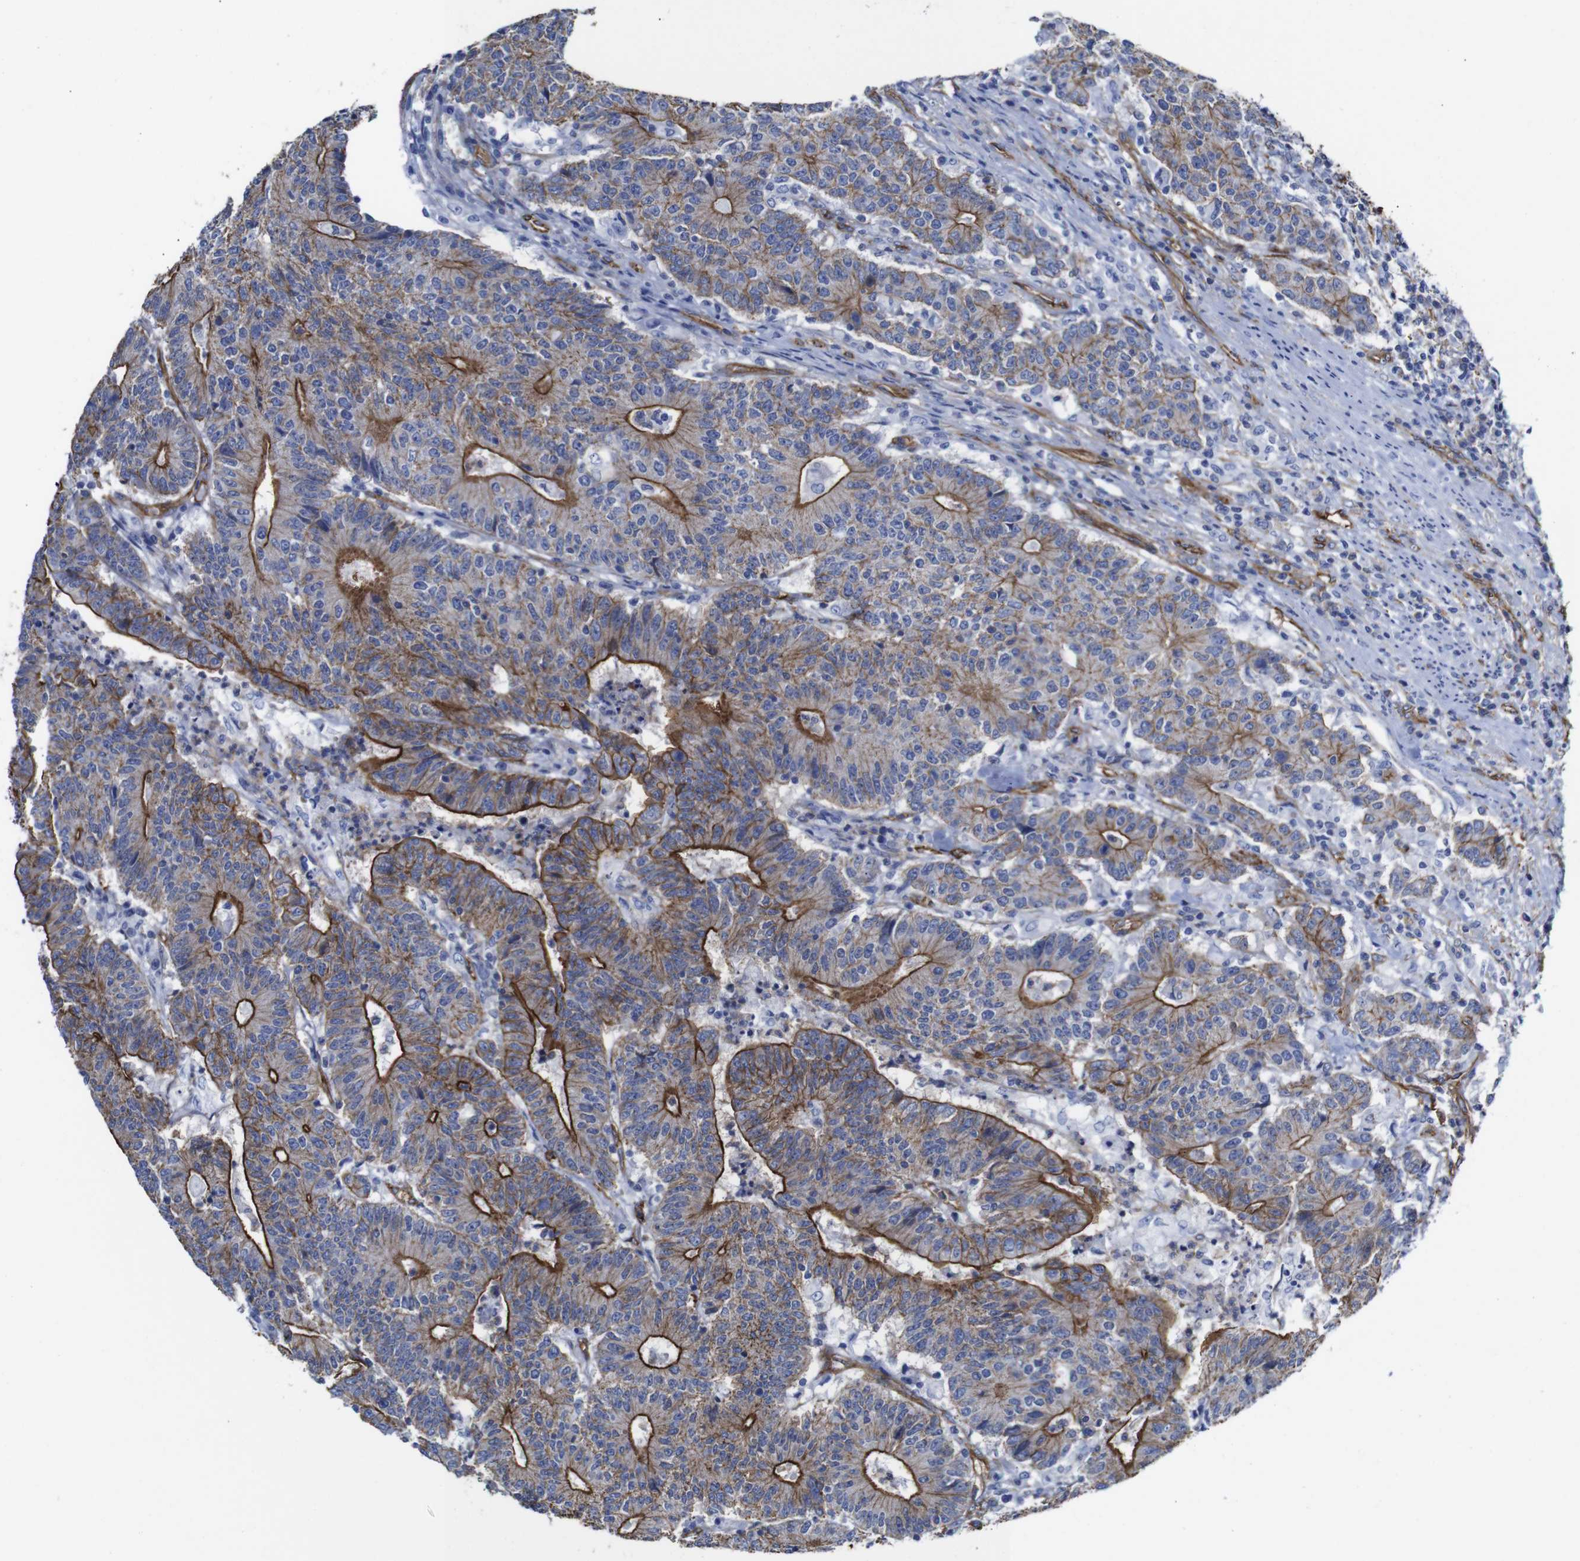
{"staining": {"intensity": "strong", "quantity": ">75%", "location": "cytoplasmic/membranous"}, "tissue": "colorectal cancer", "cell_type": "Tumor cells", "image_type": "cancer", "snomed": [{"axis": "morphology", "description": "Normal tissue, NOS"}, {"axis": "morphology", "description": "Adenocarcinoma, NOS"}, {"axis": "topography", "description": "Colon"}], "caption": "An image of colorectal cancer stained for a protein reveals strong cytoplasmic/membranous brown staining in tumor cells.", "gene": "SPTBN1", "patient": {"sex": "female", "age": 75}}